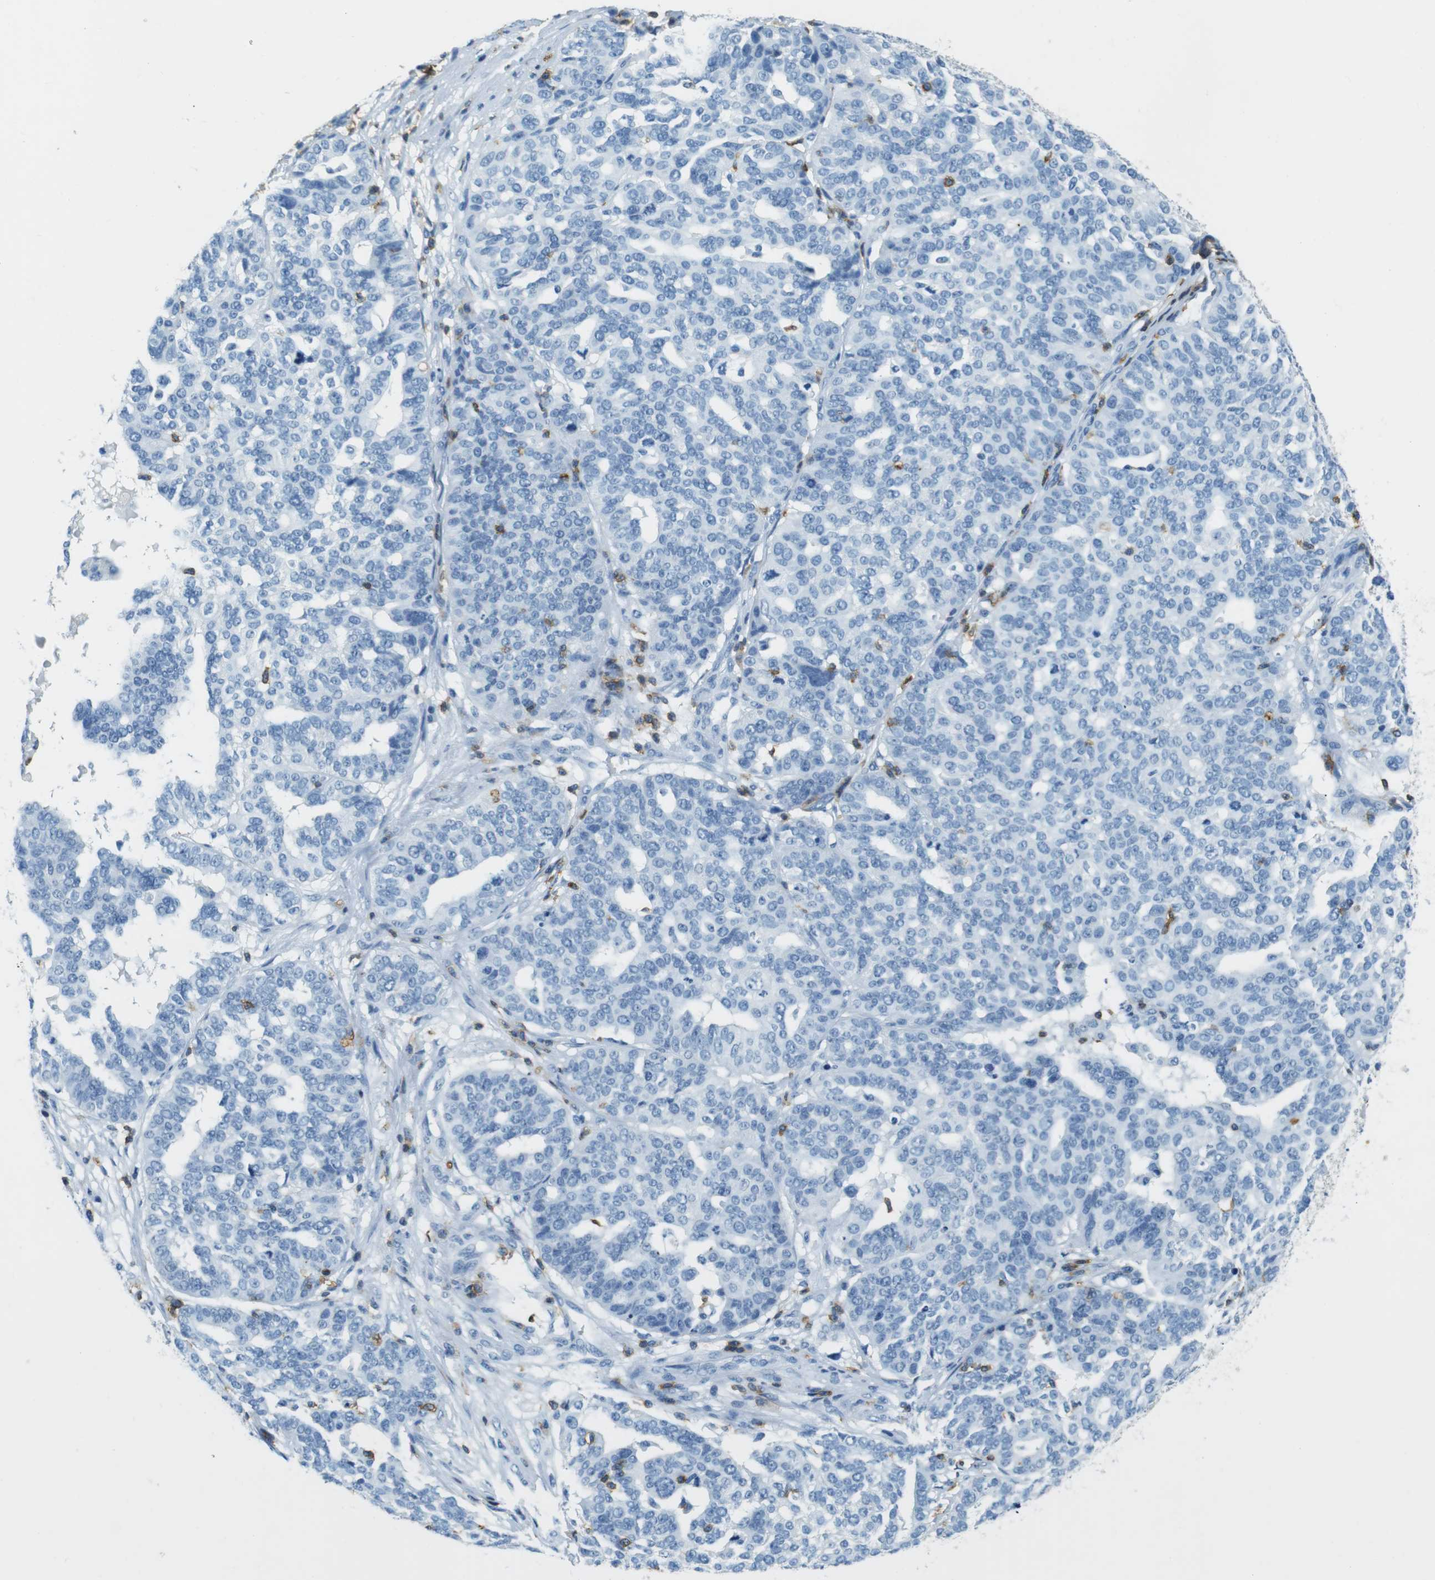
{"staining": {"intensity": "negative", "quantity": "none", "location": "none"}, "tissue": "ovarian cancer", "cell_type": "Tumor cells", "image_type": "cancer", "snomed": [{"axis": "morphology", "description": "Cystadenocarcinoma, serous, NOS"}, {"axis": "topography", "description": "Ovary"}], "caption": "High magnification brightfield microscopy of ovarian cancer (serous cystadenocarcinoma) stained with DAB (3,3'-diaminobenzidine) (brown) and counterstained with hematoxylin (blue): tumor cells show no significant positivity. The staining is performed using DAB brown chromogen with nuclei counter-stained in using hematoxylin.", "gene": "LAT", "patient": {"sex": "female", "age": 59}}